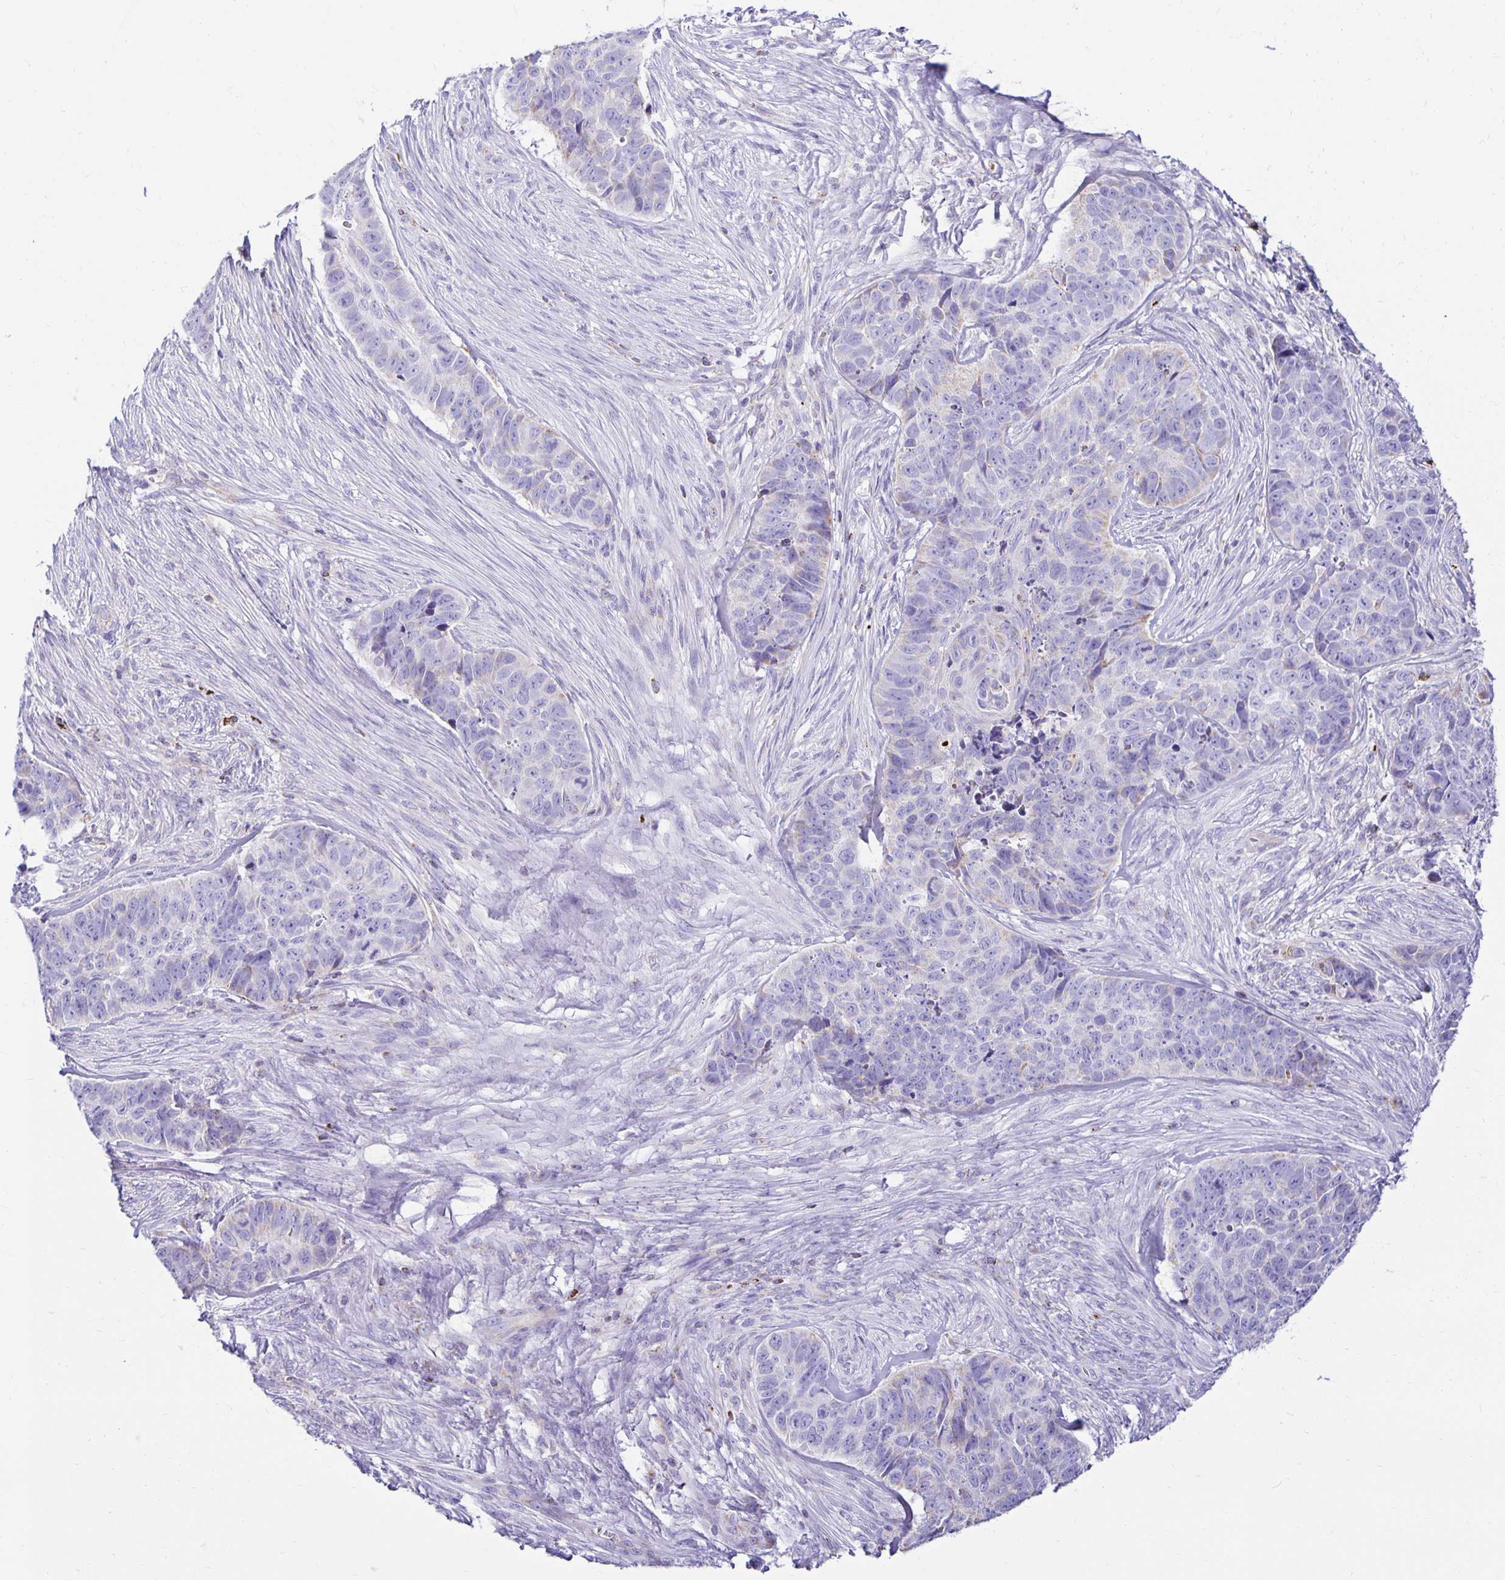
{"staining": {"intensity": "negative", "quantity": "none", "location": "none"}, "tissue": "skin cancer", "cell_type": "Tumor cells", "image_type": "cancer", "snomed": [{"axis": "morphology", "description": "Basal cell carcinoma"}, {"axis": "topography", "description": "Skin"}], "caption": "Immunohistochemistry (IHC) histopathology image of neoplastic tissue: skin cancer (basal cell carcinoma) stained with DAB displays no significant protein staining in tumor cells.", "gene": "PLAAT2", "patient": {"sex": "female", "age": 82}}